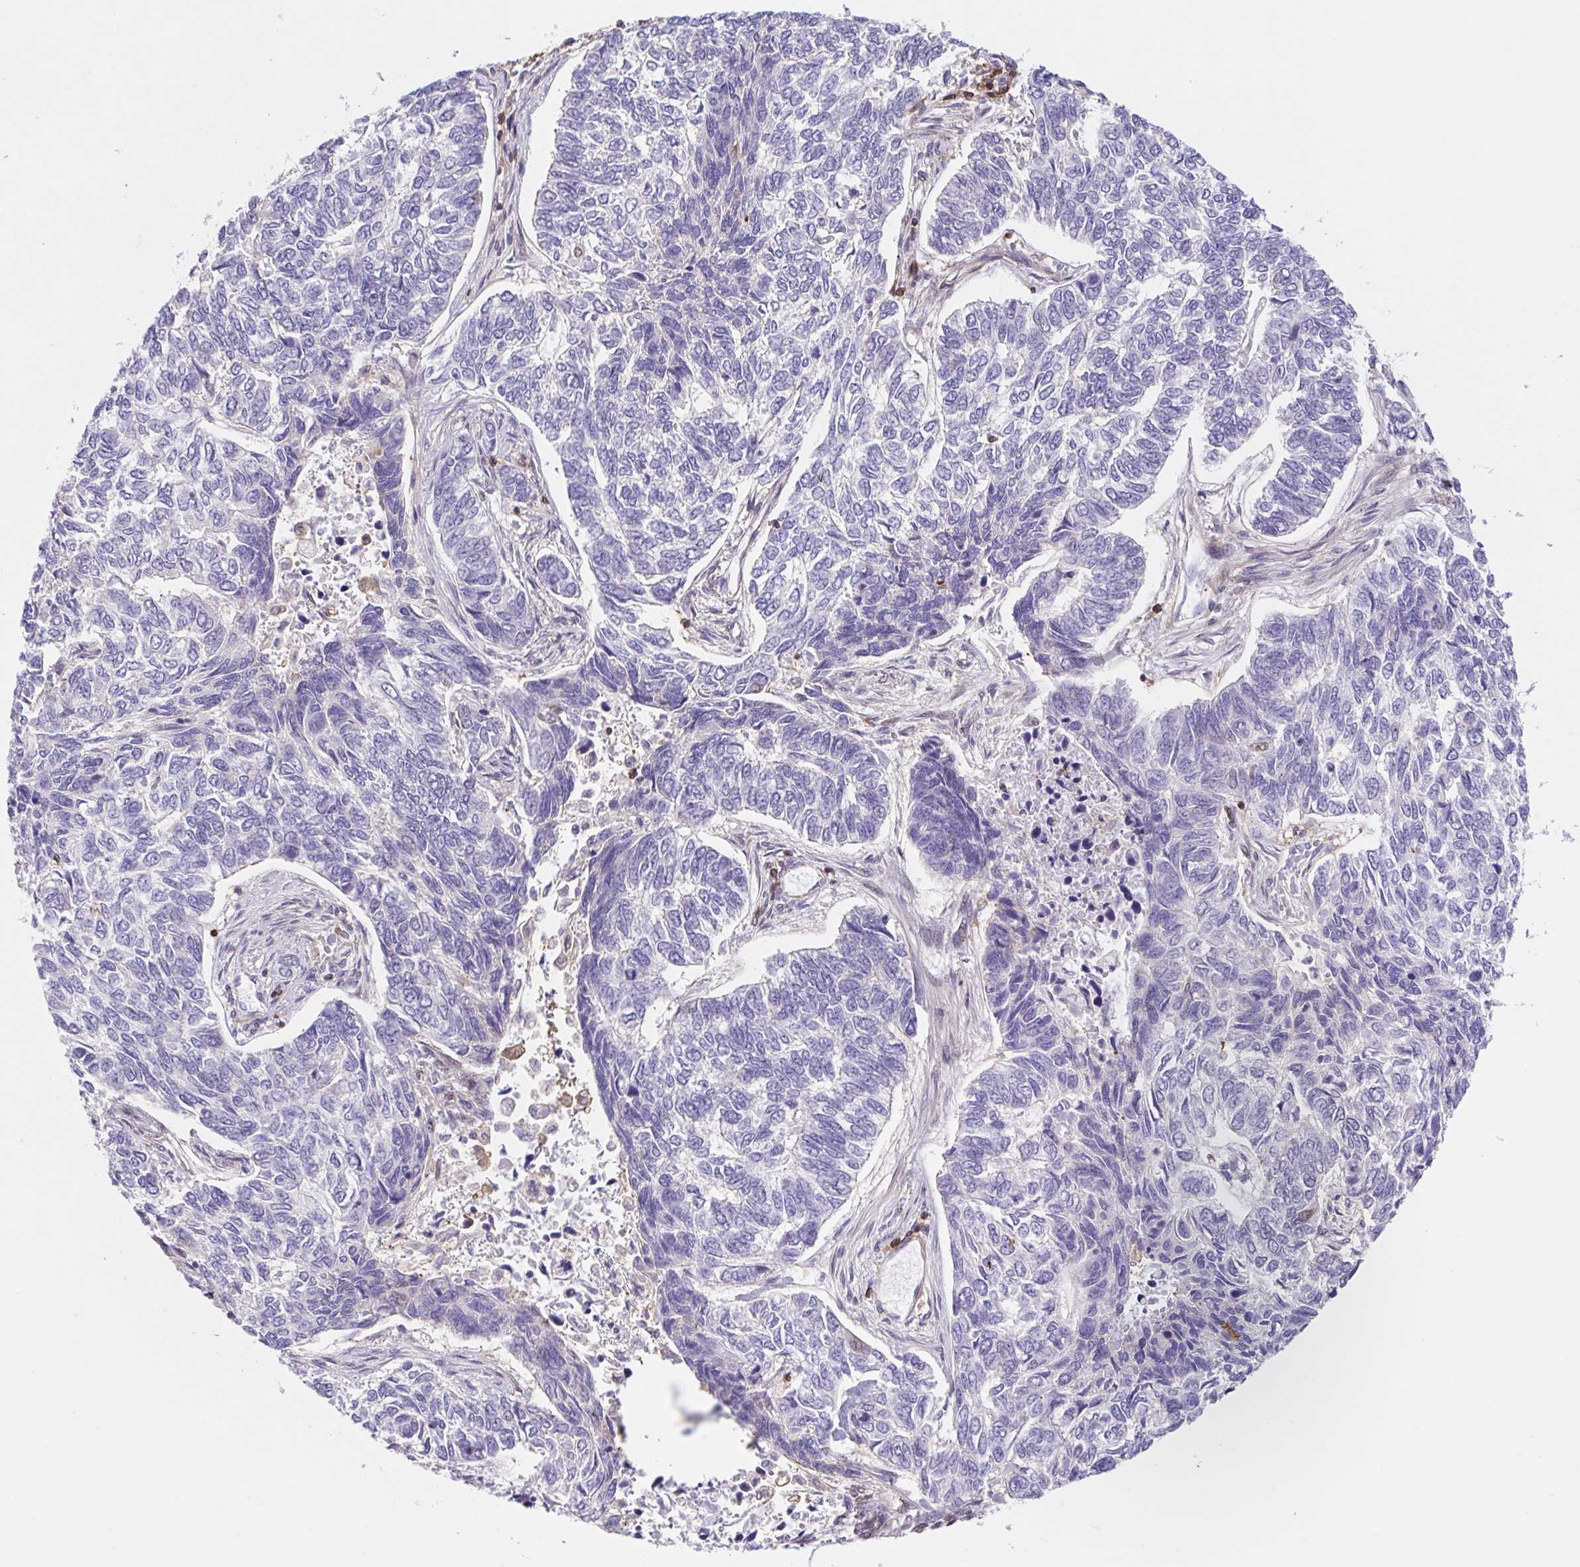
{"staining": {"intensity": "negative", "quantity": "none", "location": "none"}, "tissue": "skin cancer", "cell_type": "Tumor cells", "image_type": "cancer", "snomed": [{"axis": "morphology", "description": "Basal cell carcinoma"}, {"axis": "topography", "description": "Skin"}], "caption": "A photomicrograph of human skin basal cell carcinoma is negative for staining in tumor cells.", "gene": "TPRG1", "patient": {"sex": "female", "age": 65}}